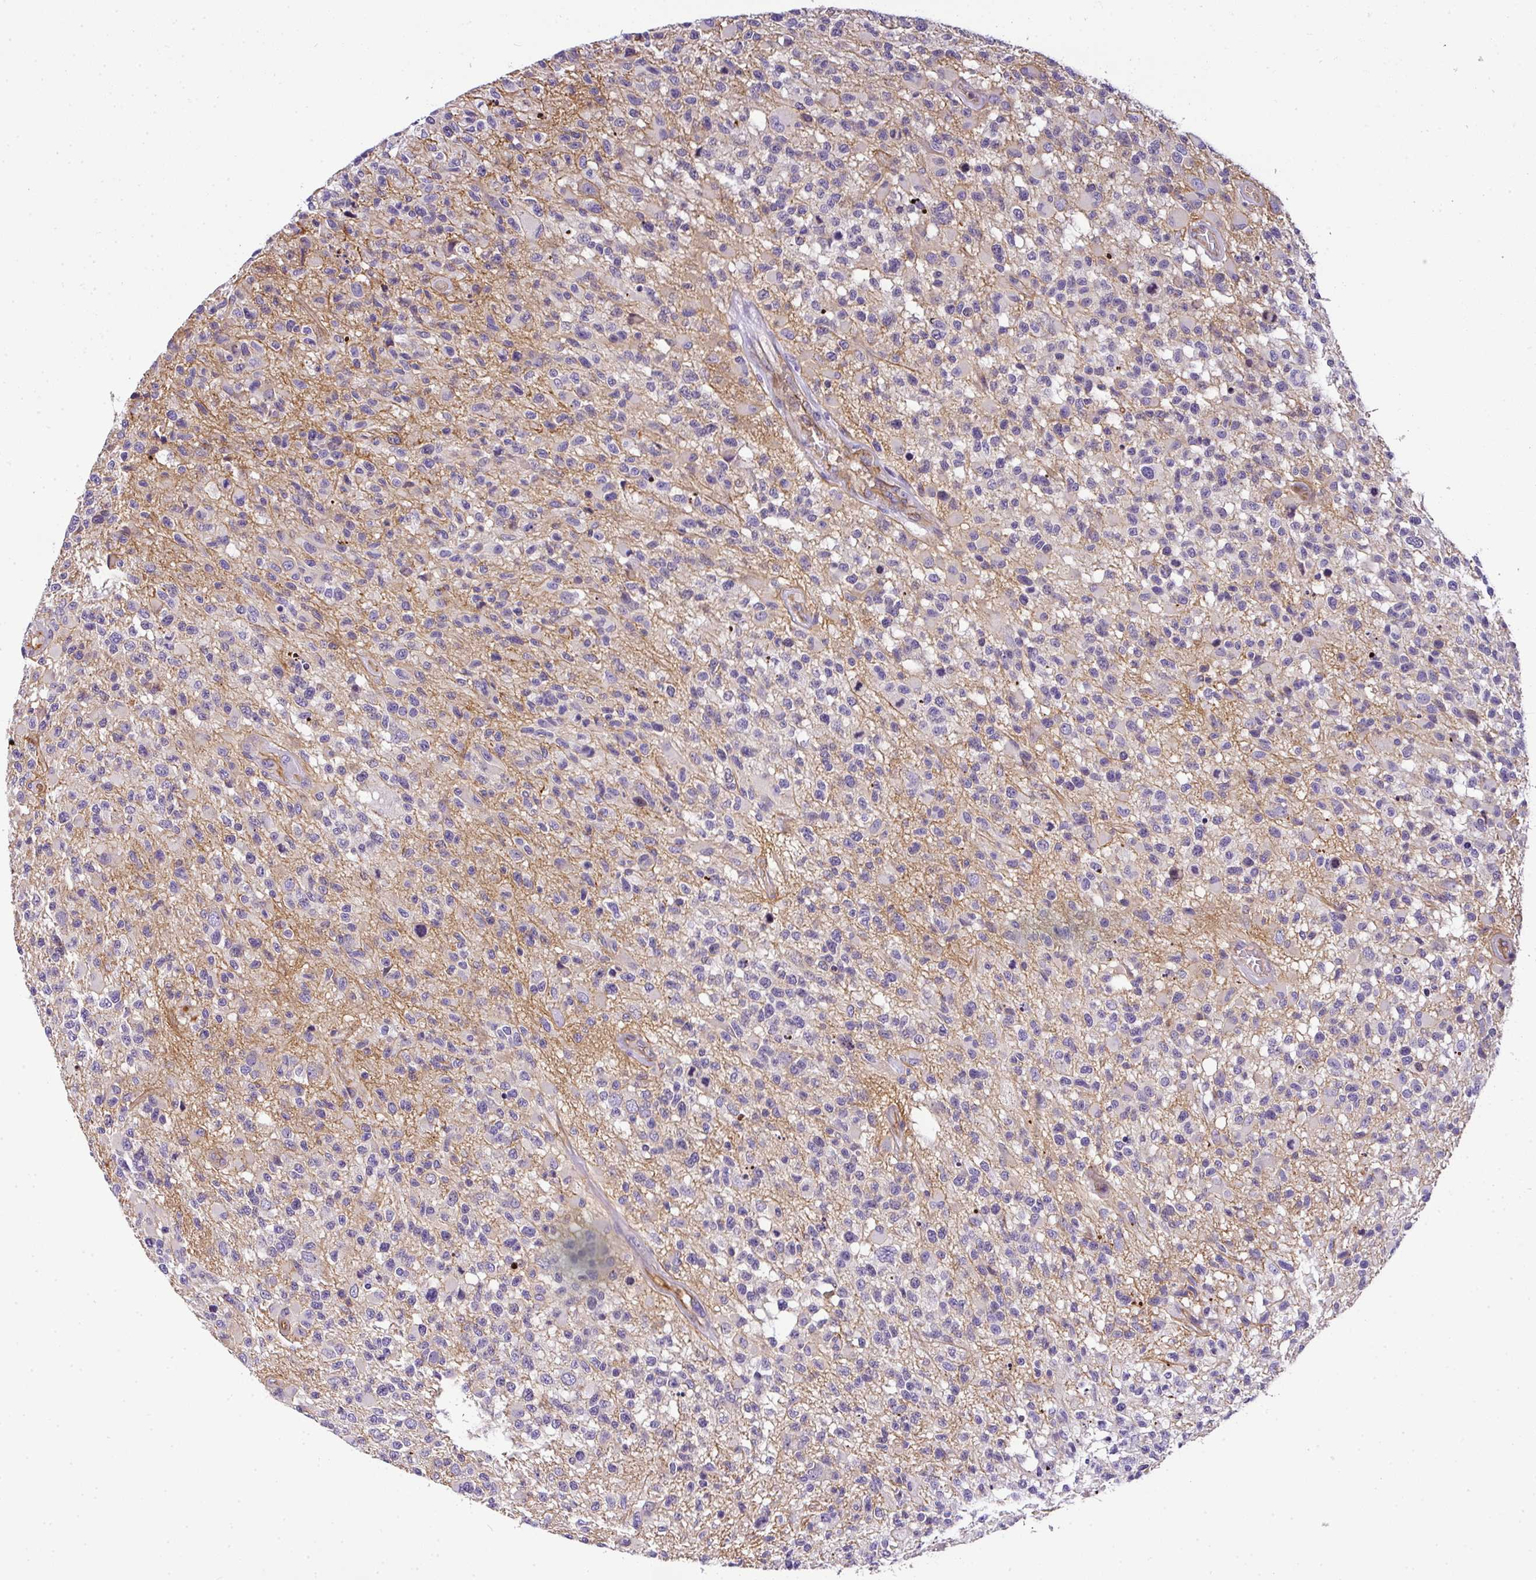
{"staining": {"intensity": "negative", "quantity": "none", "location": "none"}, "tissue": "glioma", "cell_type": "Tumor cells", "image_type": "cancer", "snomed": [{"axis": "morphology", "description": "Glioma, malignant, High grade"}, {"axis": "morphology", "description": "Glioblastoma, NOS"}, {"axis": "topography", "description": "Brain"}], "caption": "Histopathology image shows no significant protein staining in tumor cells of glioma.", "gene": "OR11H4", "patient": {"sex": "male", "age": 60}}